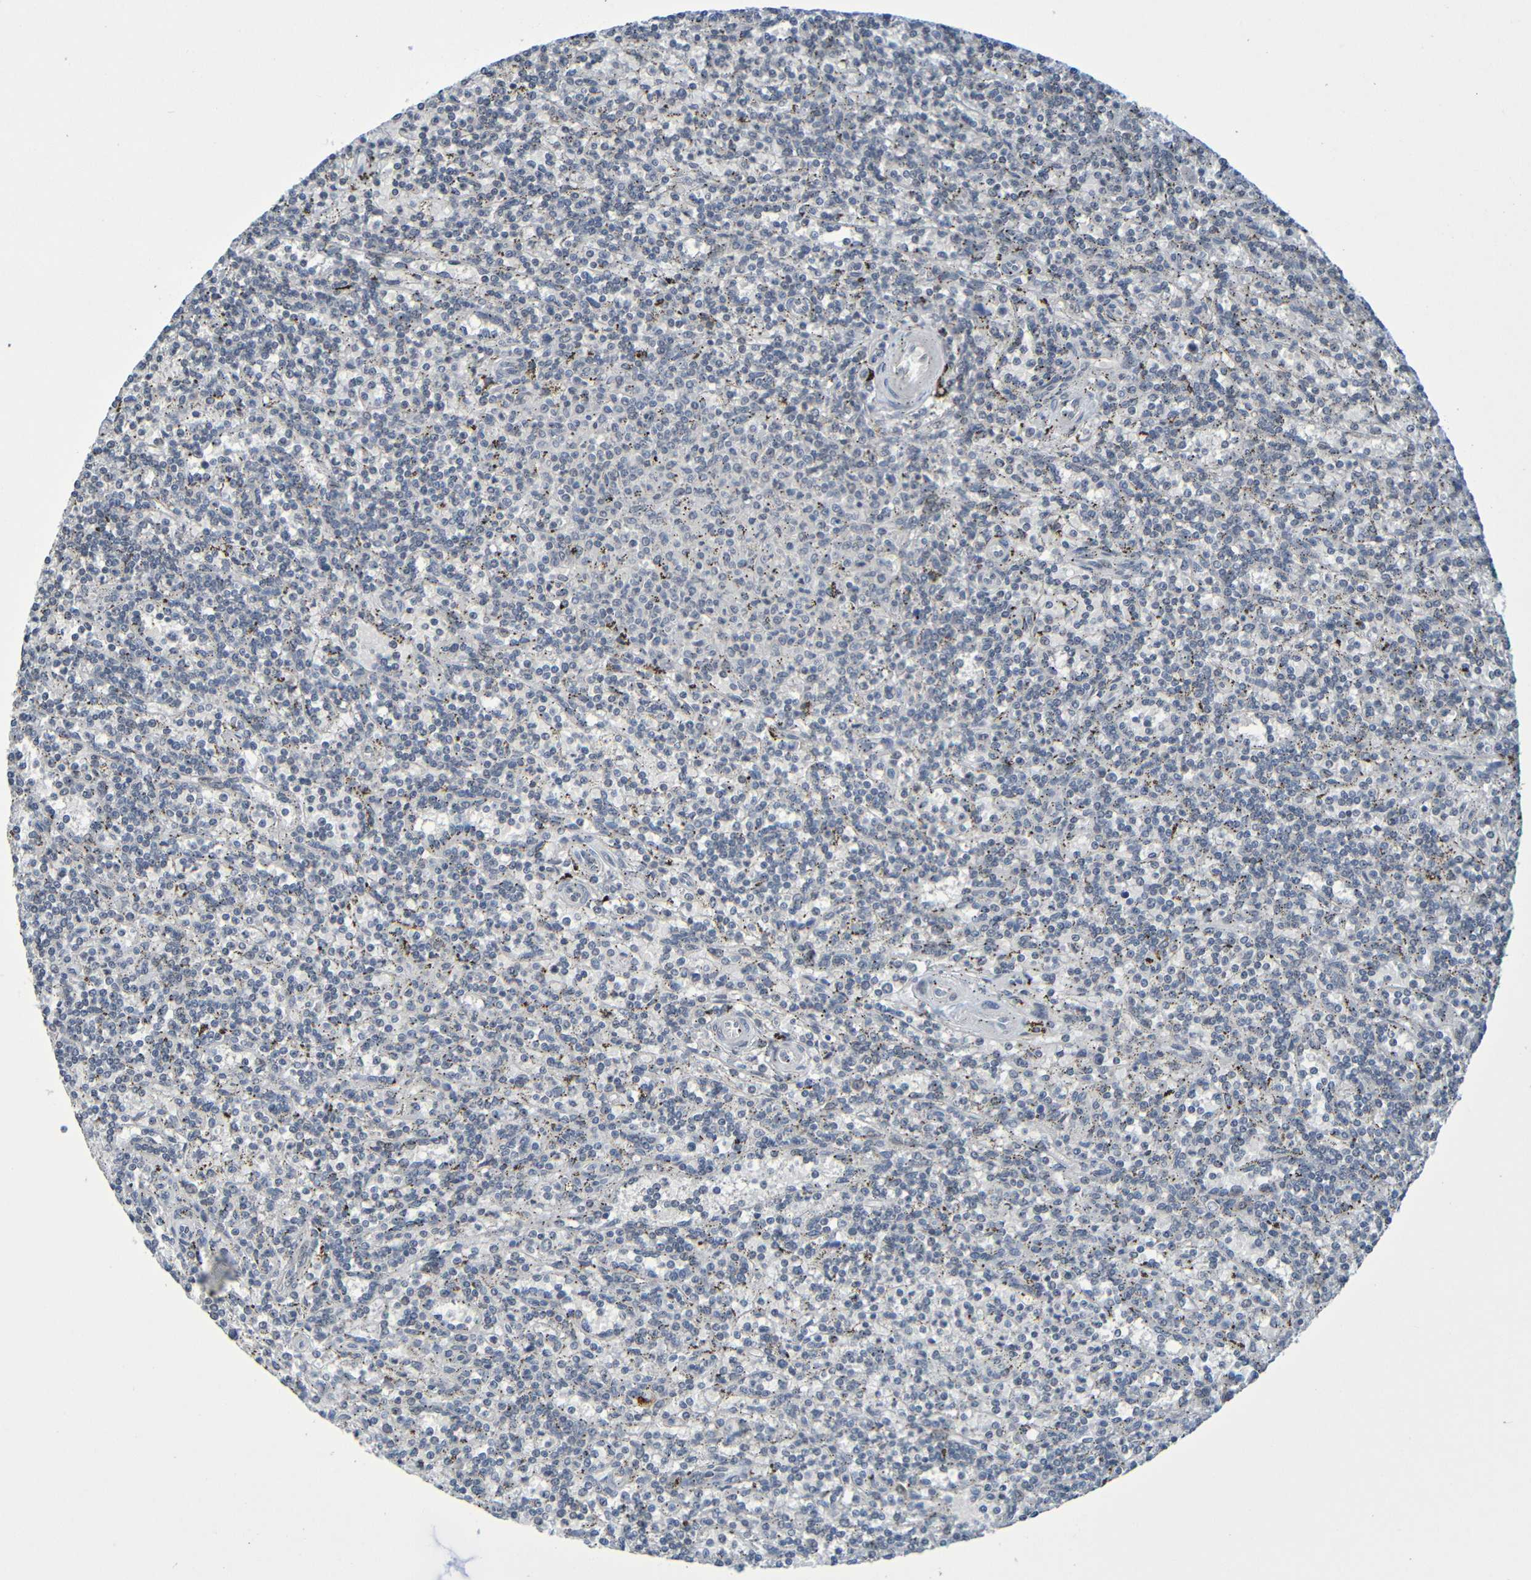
{"staining": {"intensity": "negative", "quantity": "none", "location": "none"}, "tissue": "lymphoma", "cell_type": "Tumor cells", "image_type": "cancer", "snomed": [{"axis": "morphology", "description": "Malignant lymphoma, non-Hodgkin's type, Low grade"}, {"axis": "topography", "description": "Spleen"}], "caption": "A photomicrograph of lymphoma stained for a protein exhibits no brown staining in tumor cells.", "gene": "C3AR1", "patient": {"sex": "male", "age": 73}}